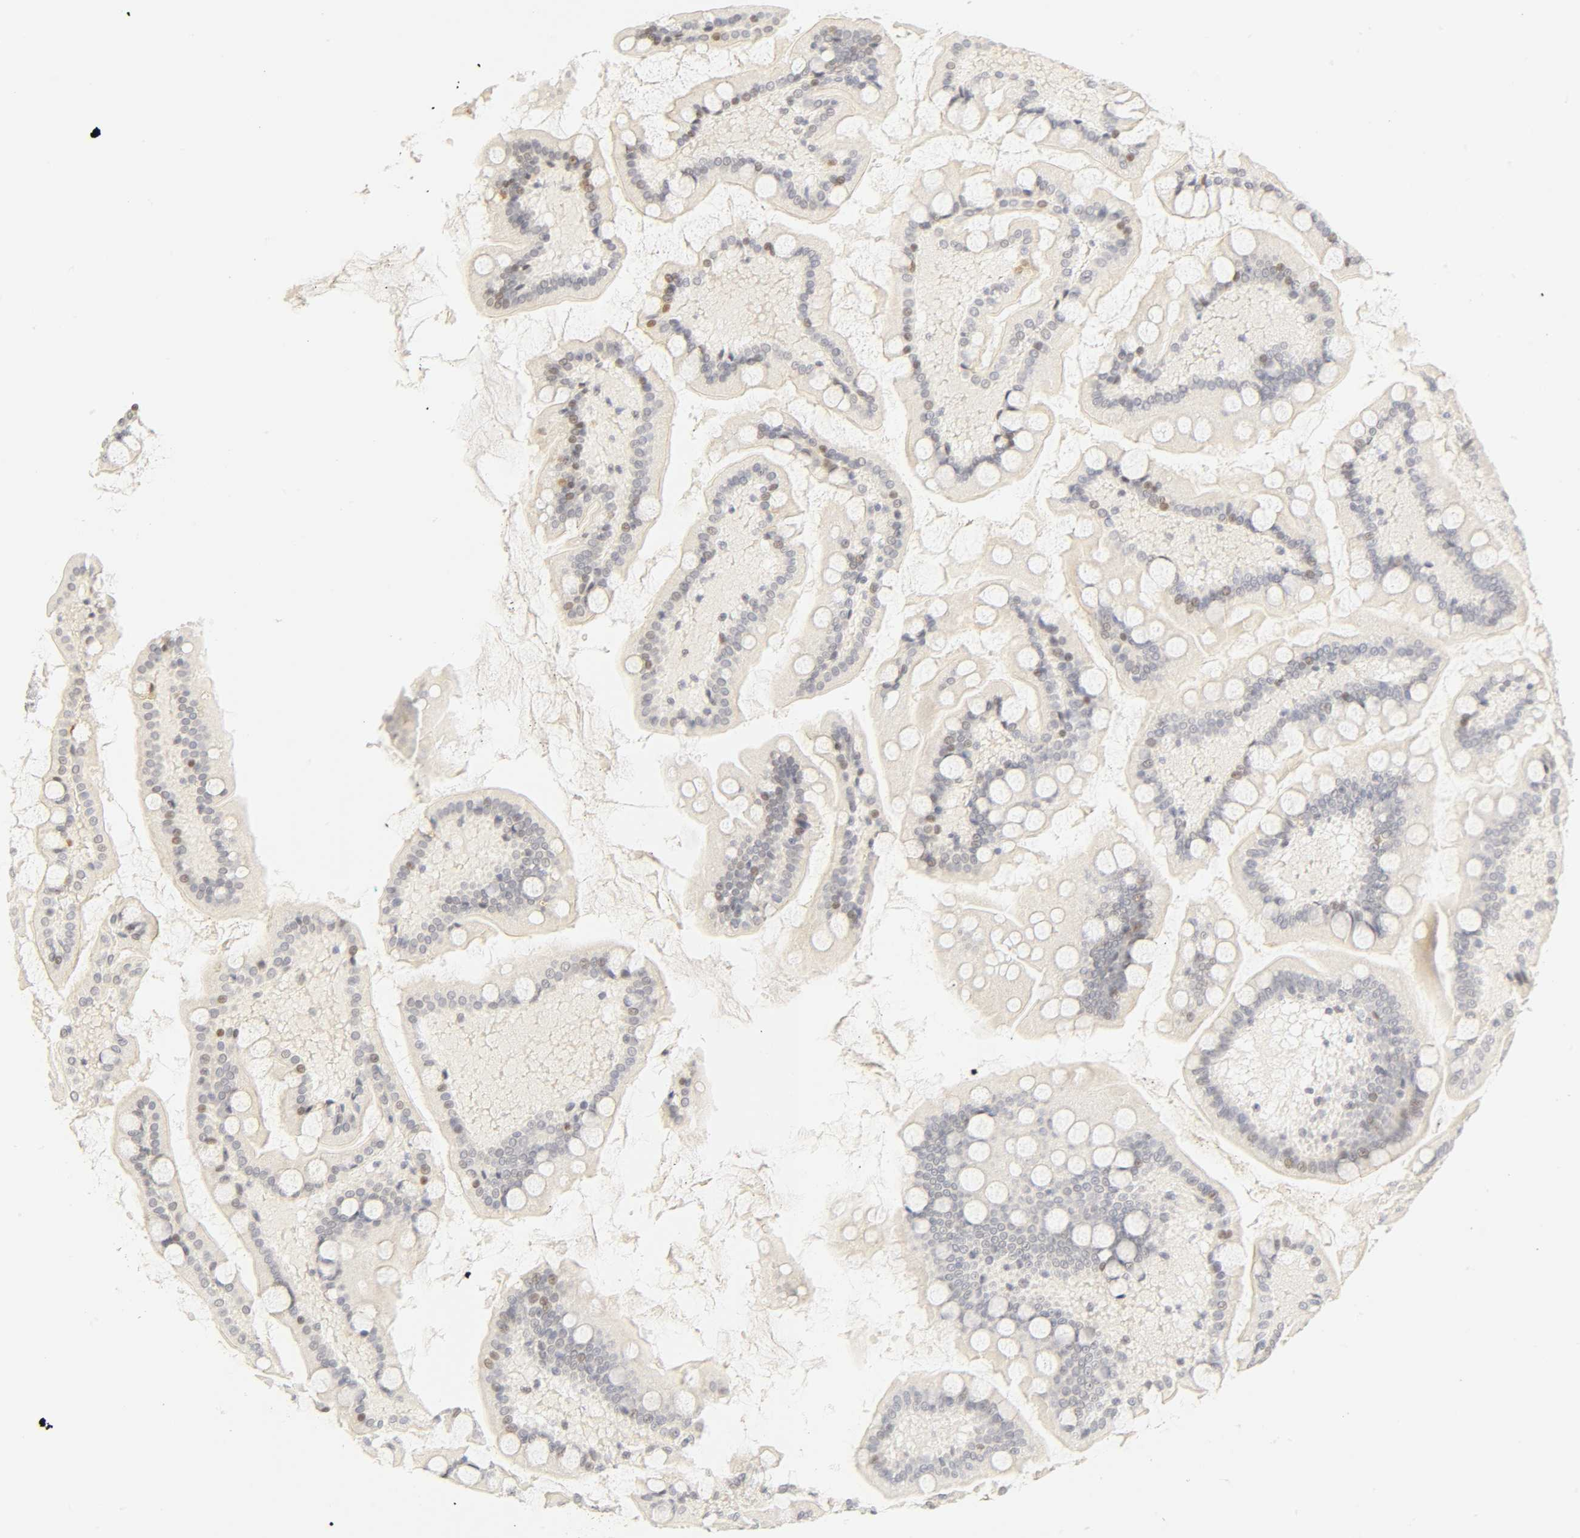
{"staining": {"intensity": "weak", "quantity": "<25%", "location": "nuclear"}, "tissue": "small intestine", "cell_type": "Glandular cells", "image_type": "normal", "snomed": [{"axis": "morphology", "description": "Normal tissue, NOS"}, {"axis": "topography", "description": "Small intestine"}], "caption": "Unremarkable small intestine was stained to show a protein in brown. There is no significant staining in glandular cells. (DAB (3,3'-diaminobenzidine) immunohistochemistry (IHC), high magnification).", "gene": "MNAT1", "patient": {"sex": "male", "age": 41}}